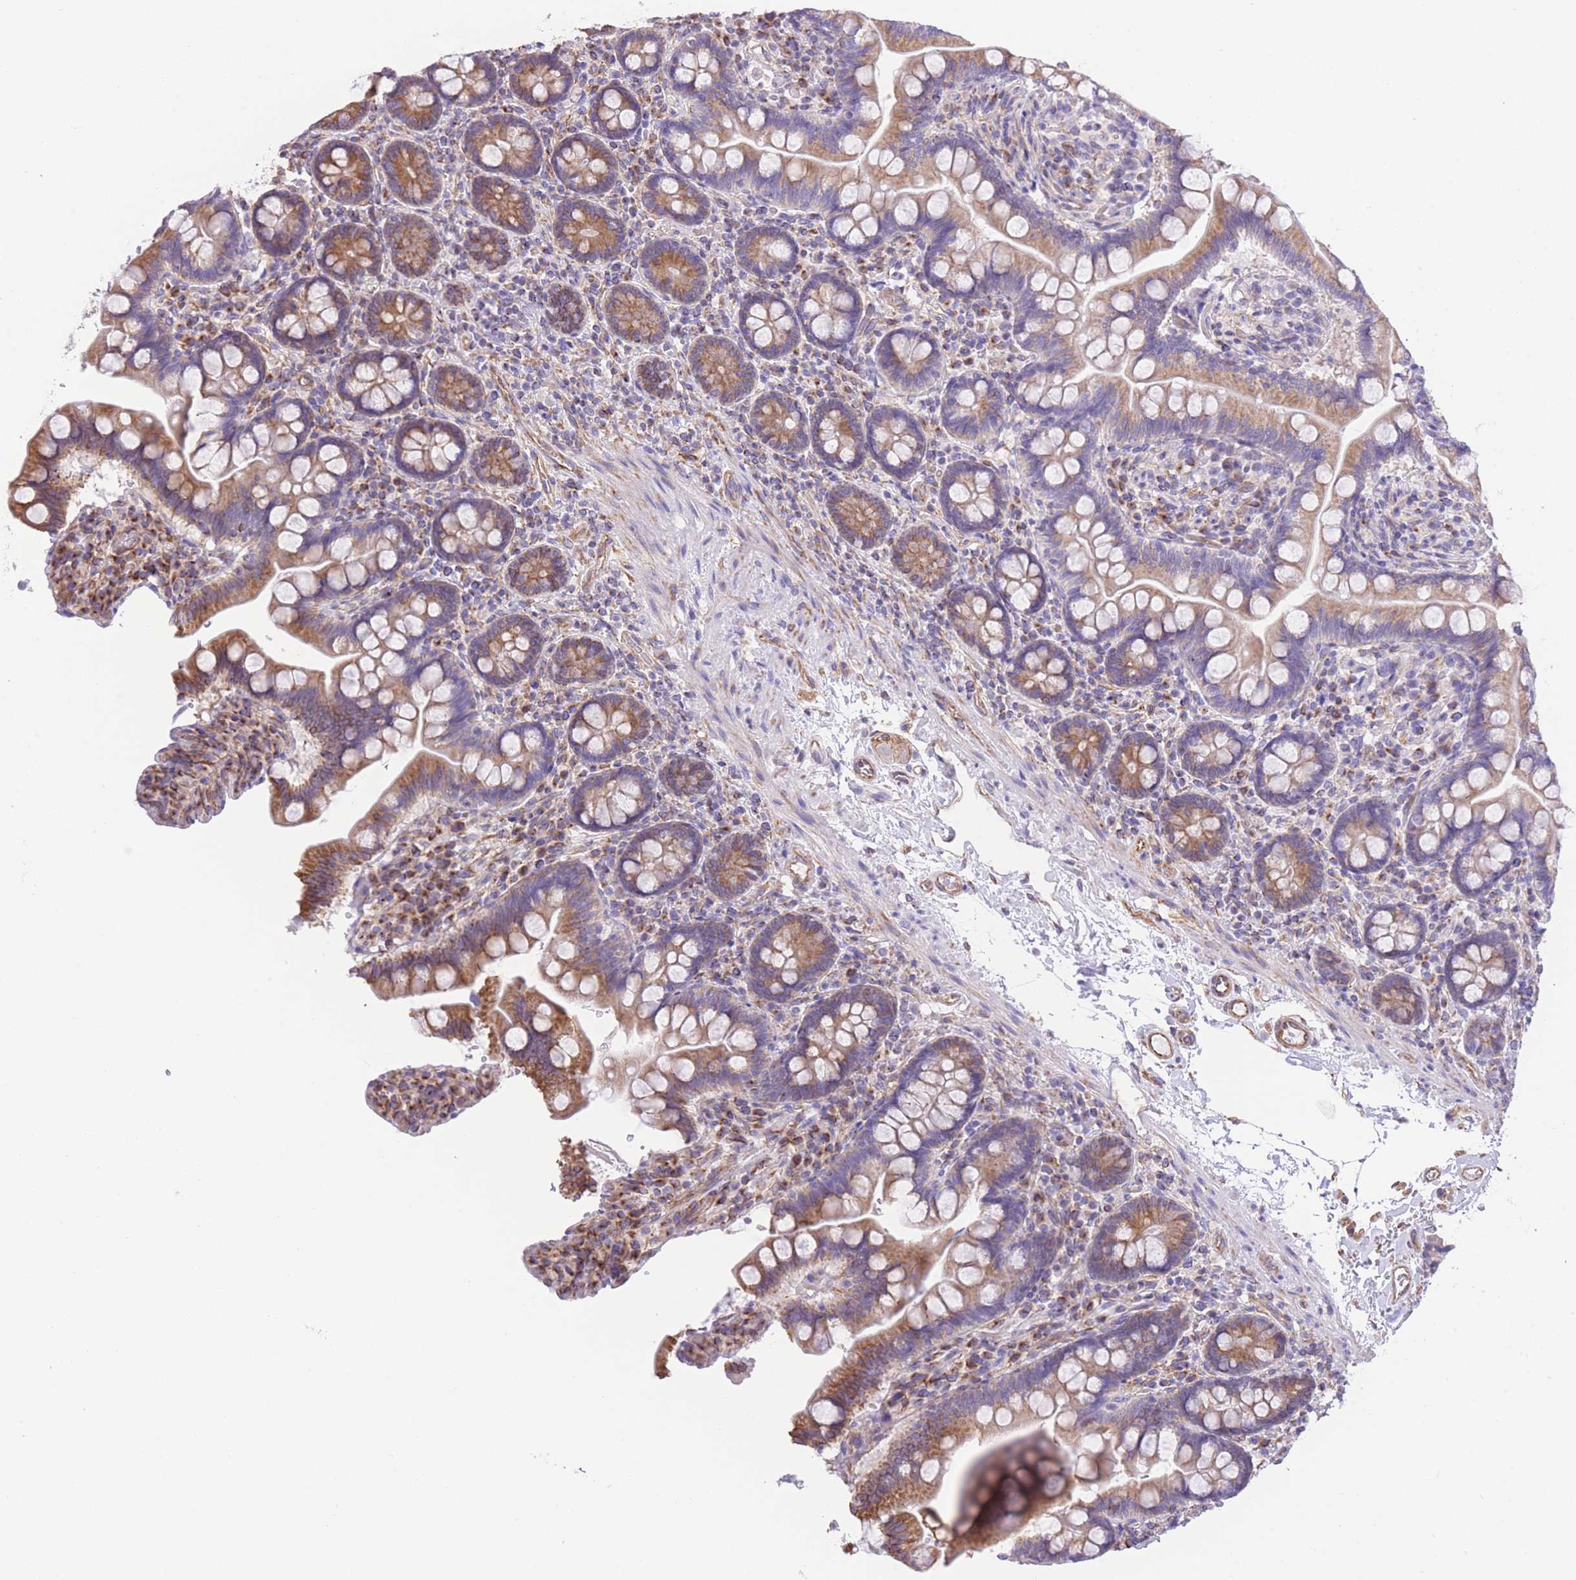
{"staining": {"intensity": "moderate", "quantity": ">75%", "location": "cytoplasmic/membranous"}, "tissue": "small intestine", "cell_type": "Glandular cells", "image_type": "normal", "snomed": [{"axis": "morphology", "description": "Normal tissue, NOS"}, {"axis": "topography", "description": "Small intestine"}], "caption": "Small intestine stained with IHC displays moderate cytoplasmic/membranous expression in approximately >75% of glandular cells.", "gene": "RHOU", "patient": {"sex": "female", "age": 64}}